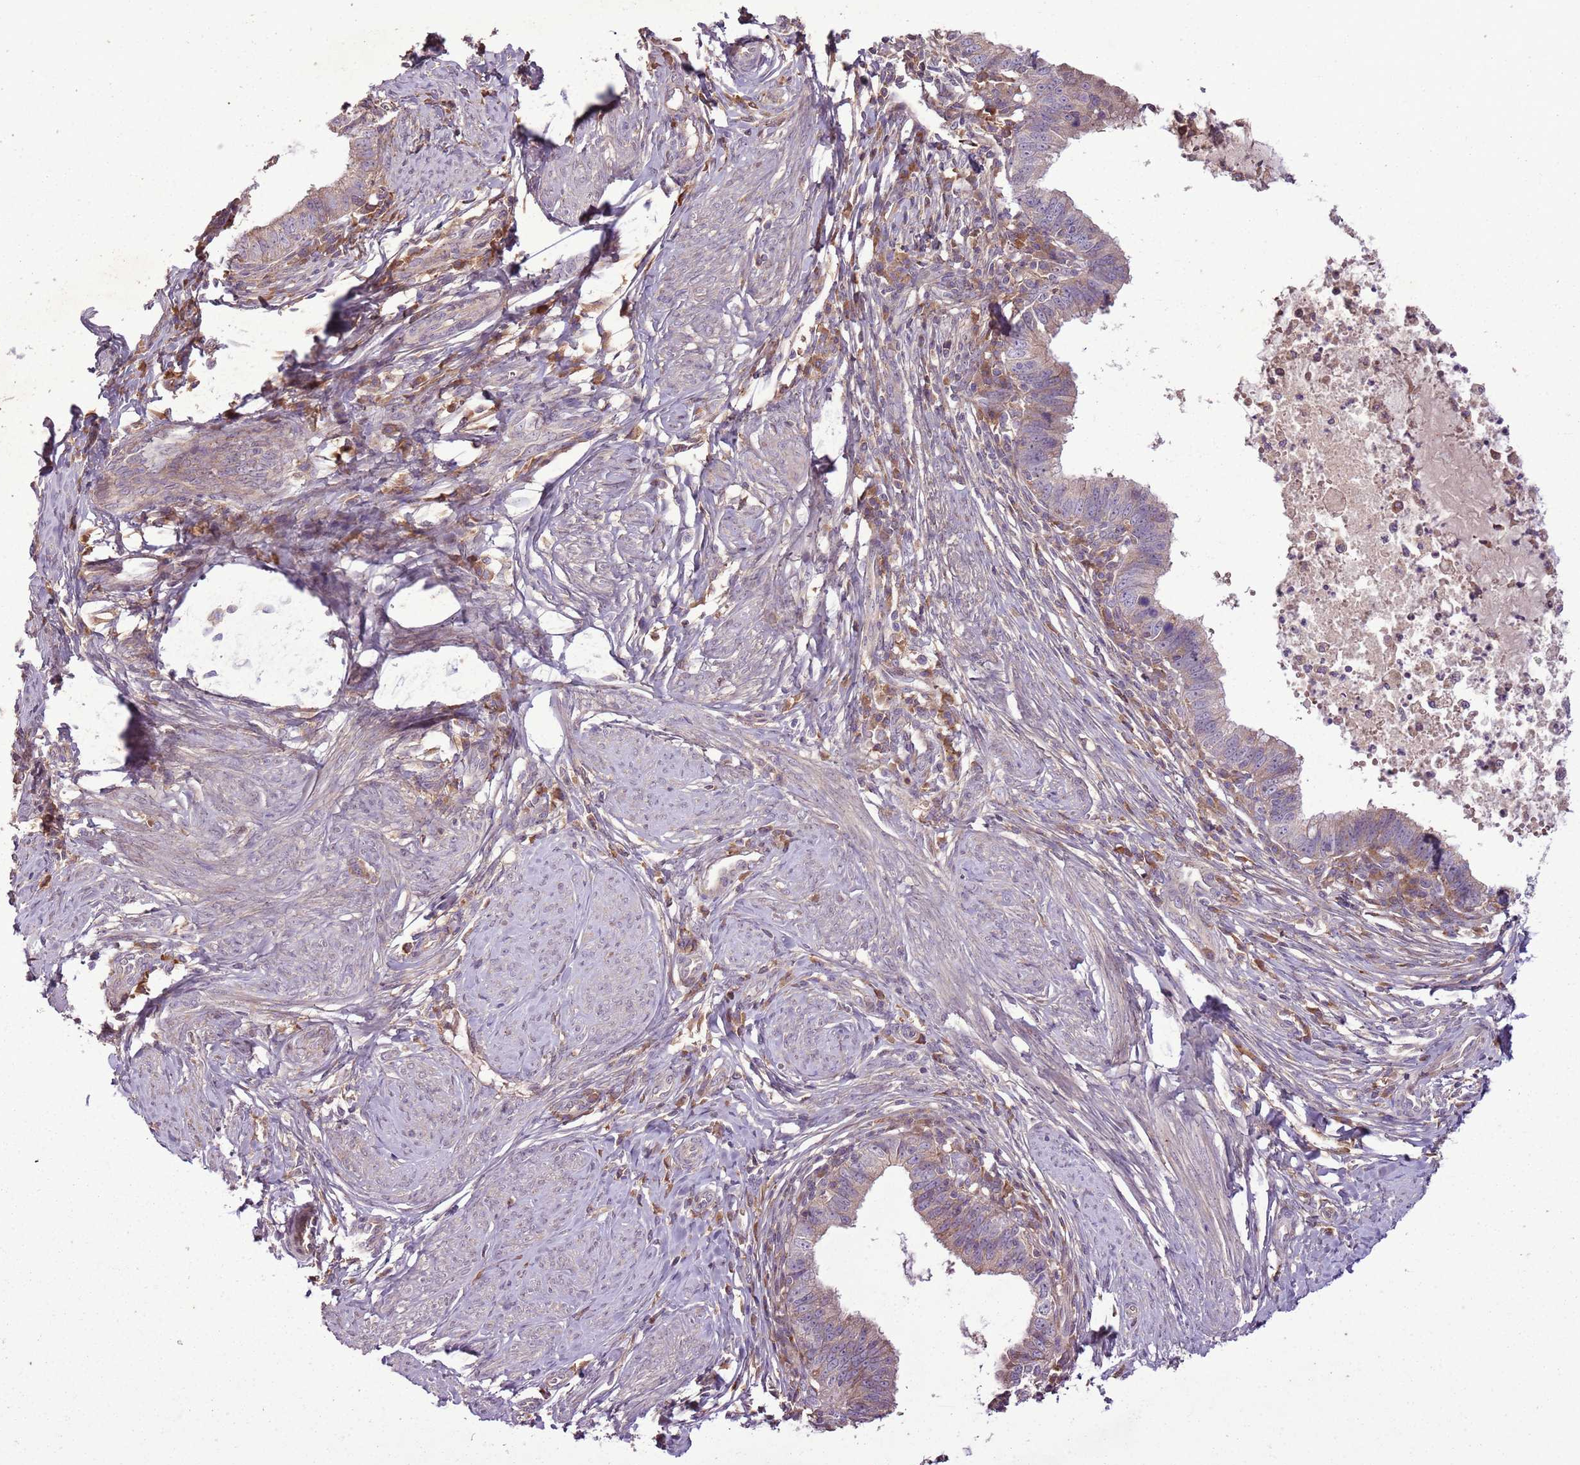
{"staining": {"intensity": "weak", "quantity": "25%-75%", "location": "cytoplasmic/membranous"}, "tissue": "cervical cancer", "cell_type": "Tumor cells", "image_type": "cancer", "snomed": [{"axis": "morphology", "description": "Adenocarcinoma, NOS"}, {"axis": "topography", "description": "Cervix"}], "caption": "Human cervical cancer stained for a protein (brown) shows weak cytoplasmic/membranous positive positivity in approximately 25%-75% of tumor cells.", "gene": "ANKRD24", "patient": {"sex": "female", "age": 36}}